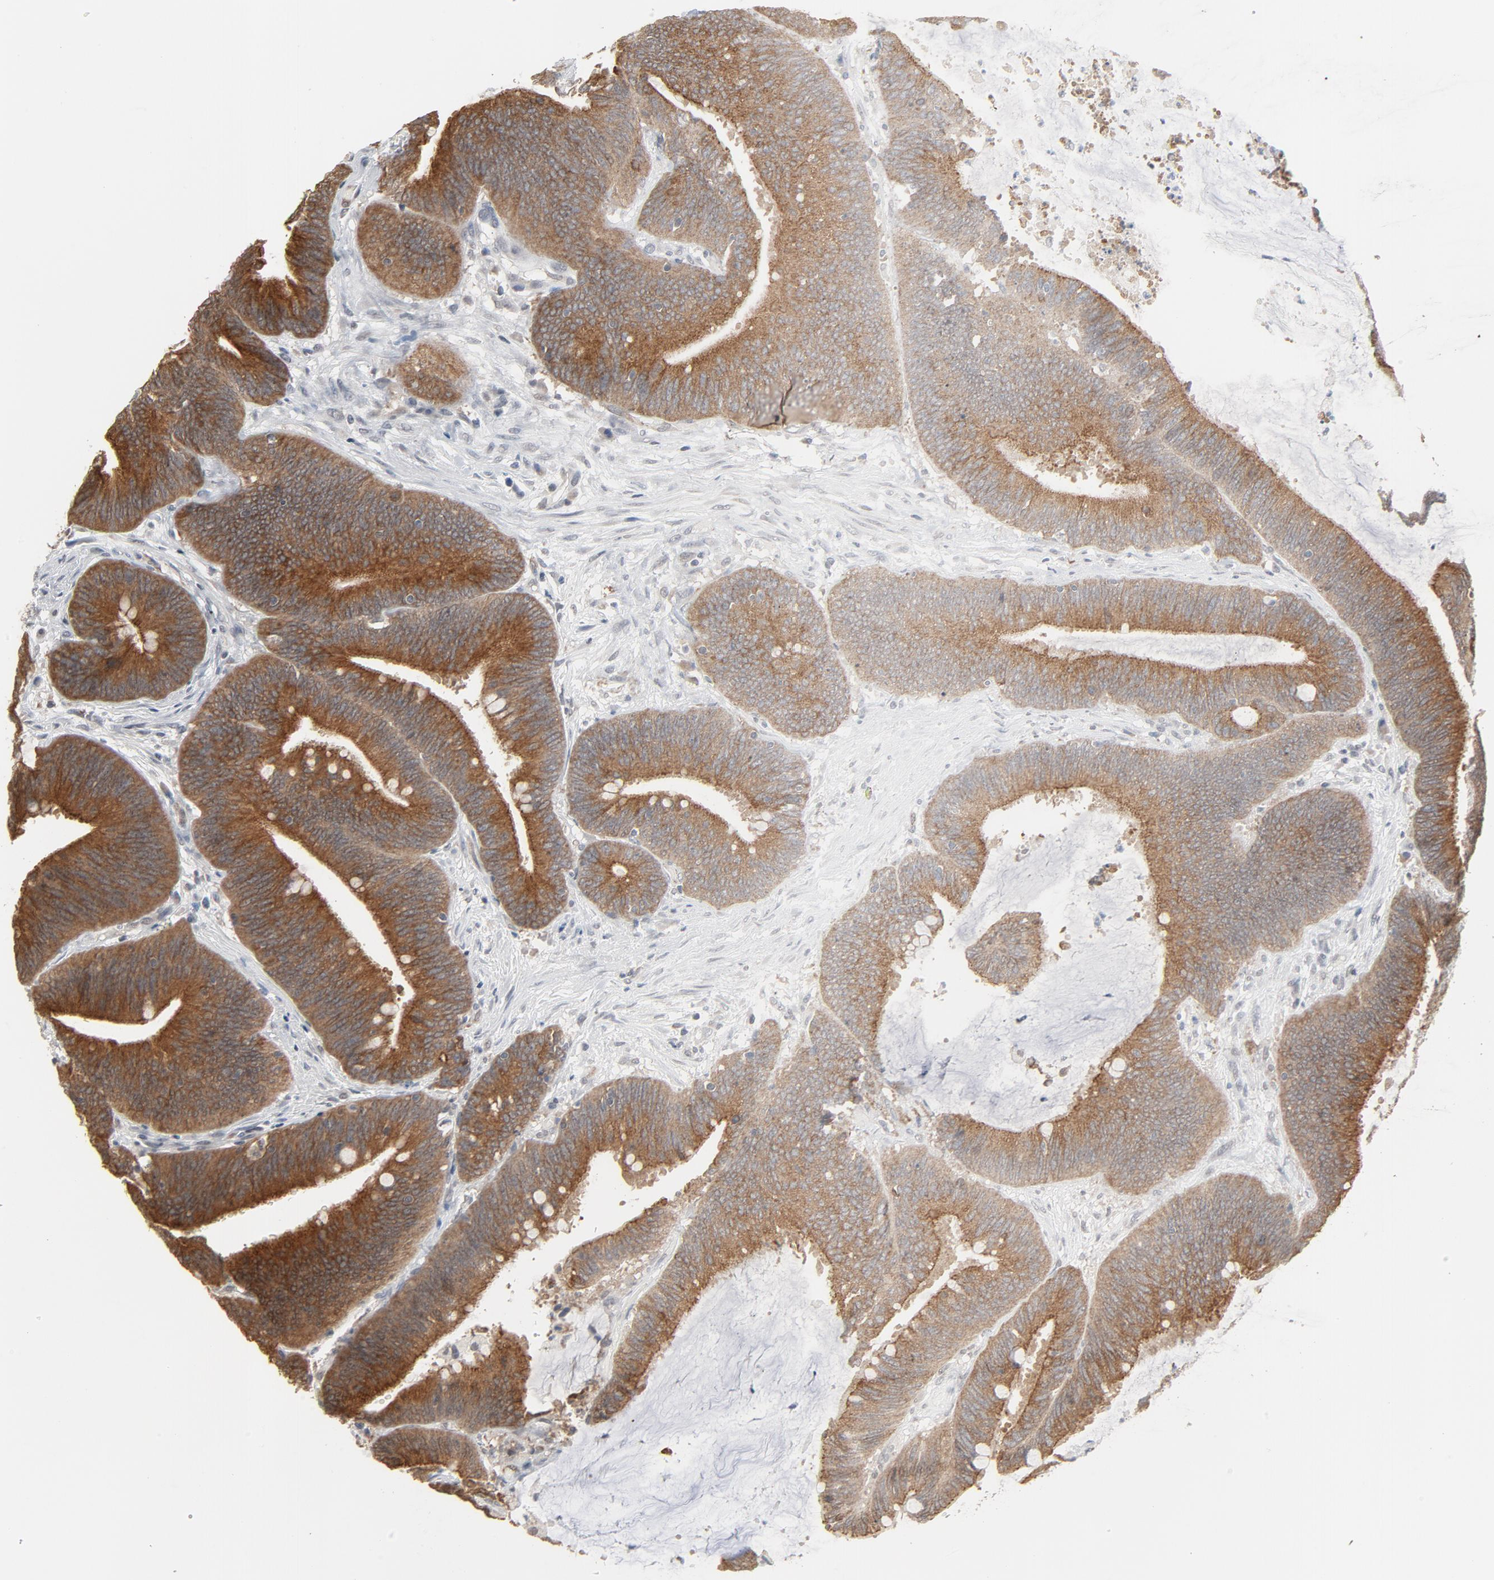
{"staining": {"intensity": "moderate", "quantity": ">75%", "location": "cytoplasmic/membranous"}, "tissue": "colorectal cancer", "cell_type": "Tumor cells", "image_type": "cancer", "snomed": [{"axis": "morphology", "description": "Adenocarcinoma, NOS"}, {"axis": "topography", "description": "Rectum"}], "caption": "High-power microscopy captured an IHC image of colorectal cancer, revealing moderate cytoplasmic/membranous expression in approximately >75% of tumor cells.", "gene": "ITPR3", "patient": {"sex": "female", "age": 66}}